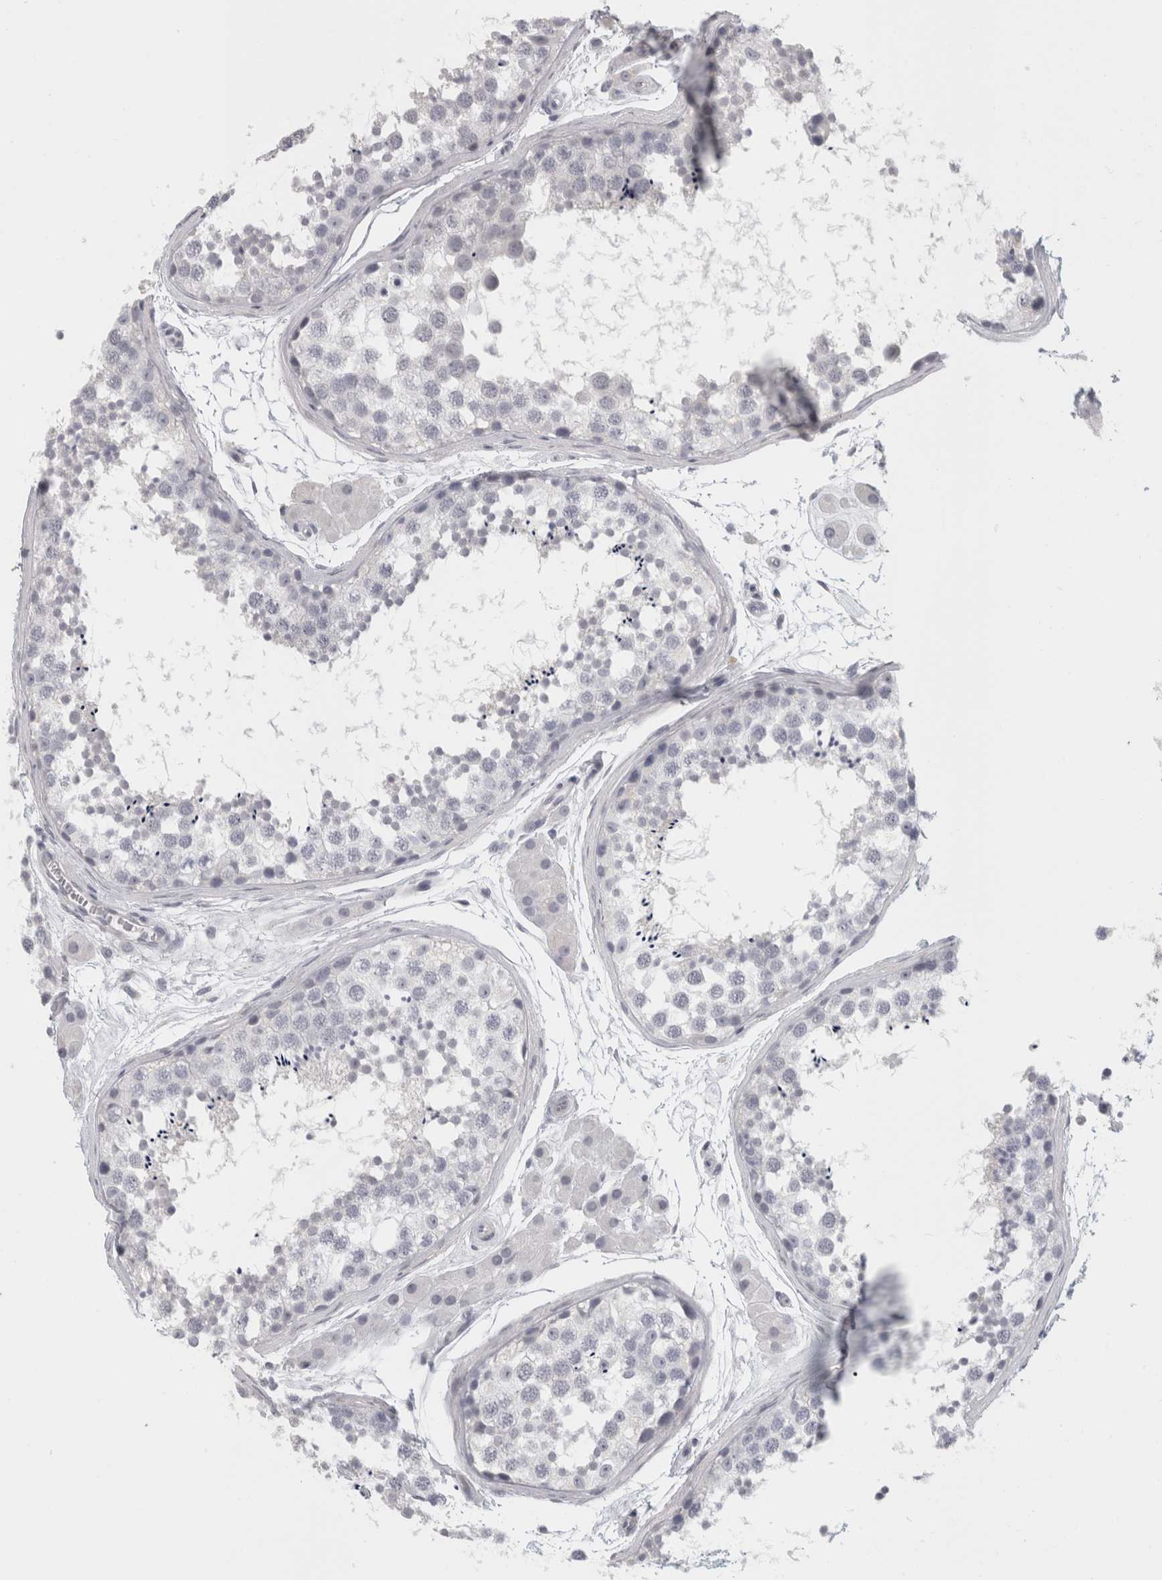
{"staining": {"intensity": "negative", "quantity": "none", "location": "none"}, "tissue": "testis", "cell_type": "Cells in seminiferous ducts", "image_type": "normal", "snomed": [{"axis": "morphology", "description": "Normal tissue, NOS"}, {"axis": "topography", "description": "Testis"}], "caption": "This is an IHC histopathology image of benign testis. There is no positivity in cells in seminiferous ducts.", "gene": "FBLIM1", "patient": {"sex": "male", "age": 56}}